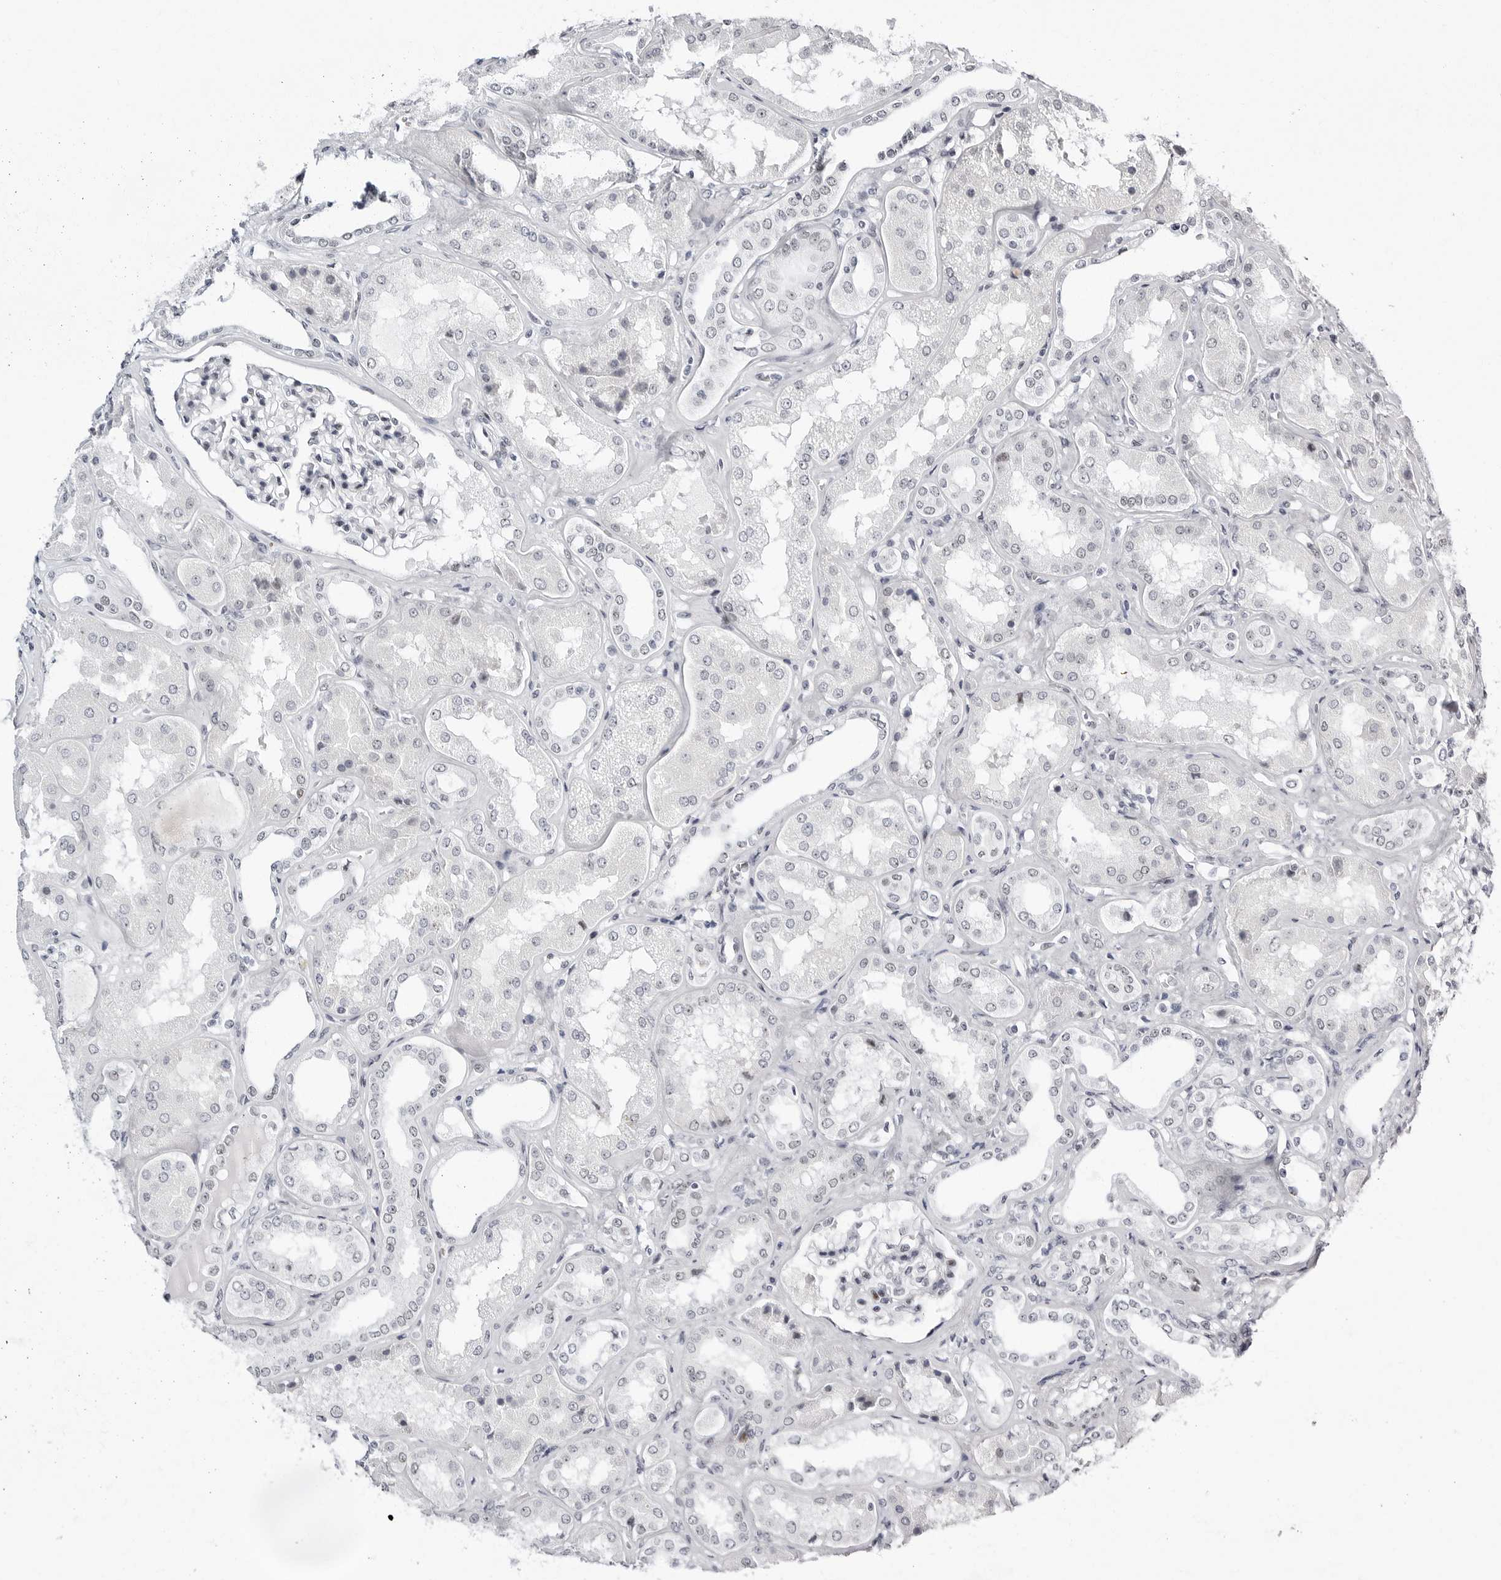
{"staining": {"intensity": "negative", "quantity": "none", "location": "none"}, "tissue": "kidney", "cell_type": "Cells in glomeruli", "image_type": "normal", "snomed": [{"axis": "morphology", "description": "Normal tissue, NOS"}, {"axis": "topography", "description": "Kidney"}], "caption": "The image reveals no staining of cells in glomeruli in unremarkable kidney.", "gene": "VEZF1", "patient": {"sex": "female", "age": 56}}